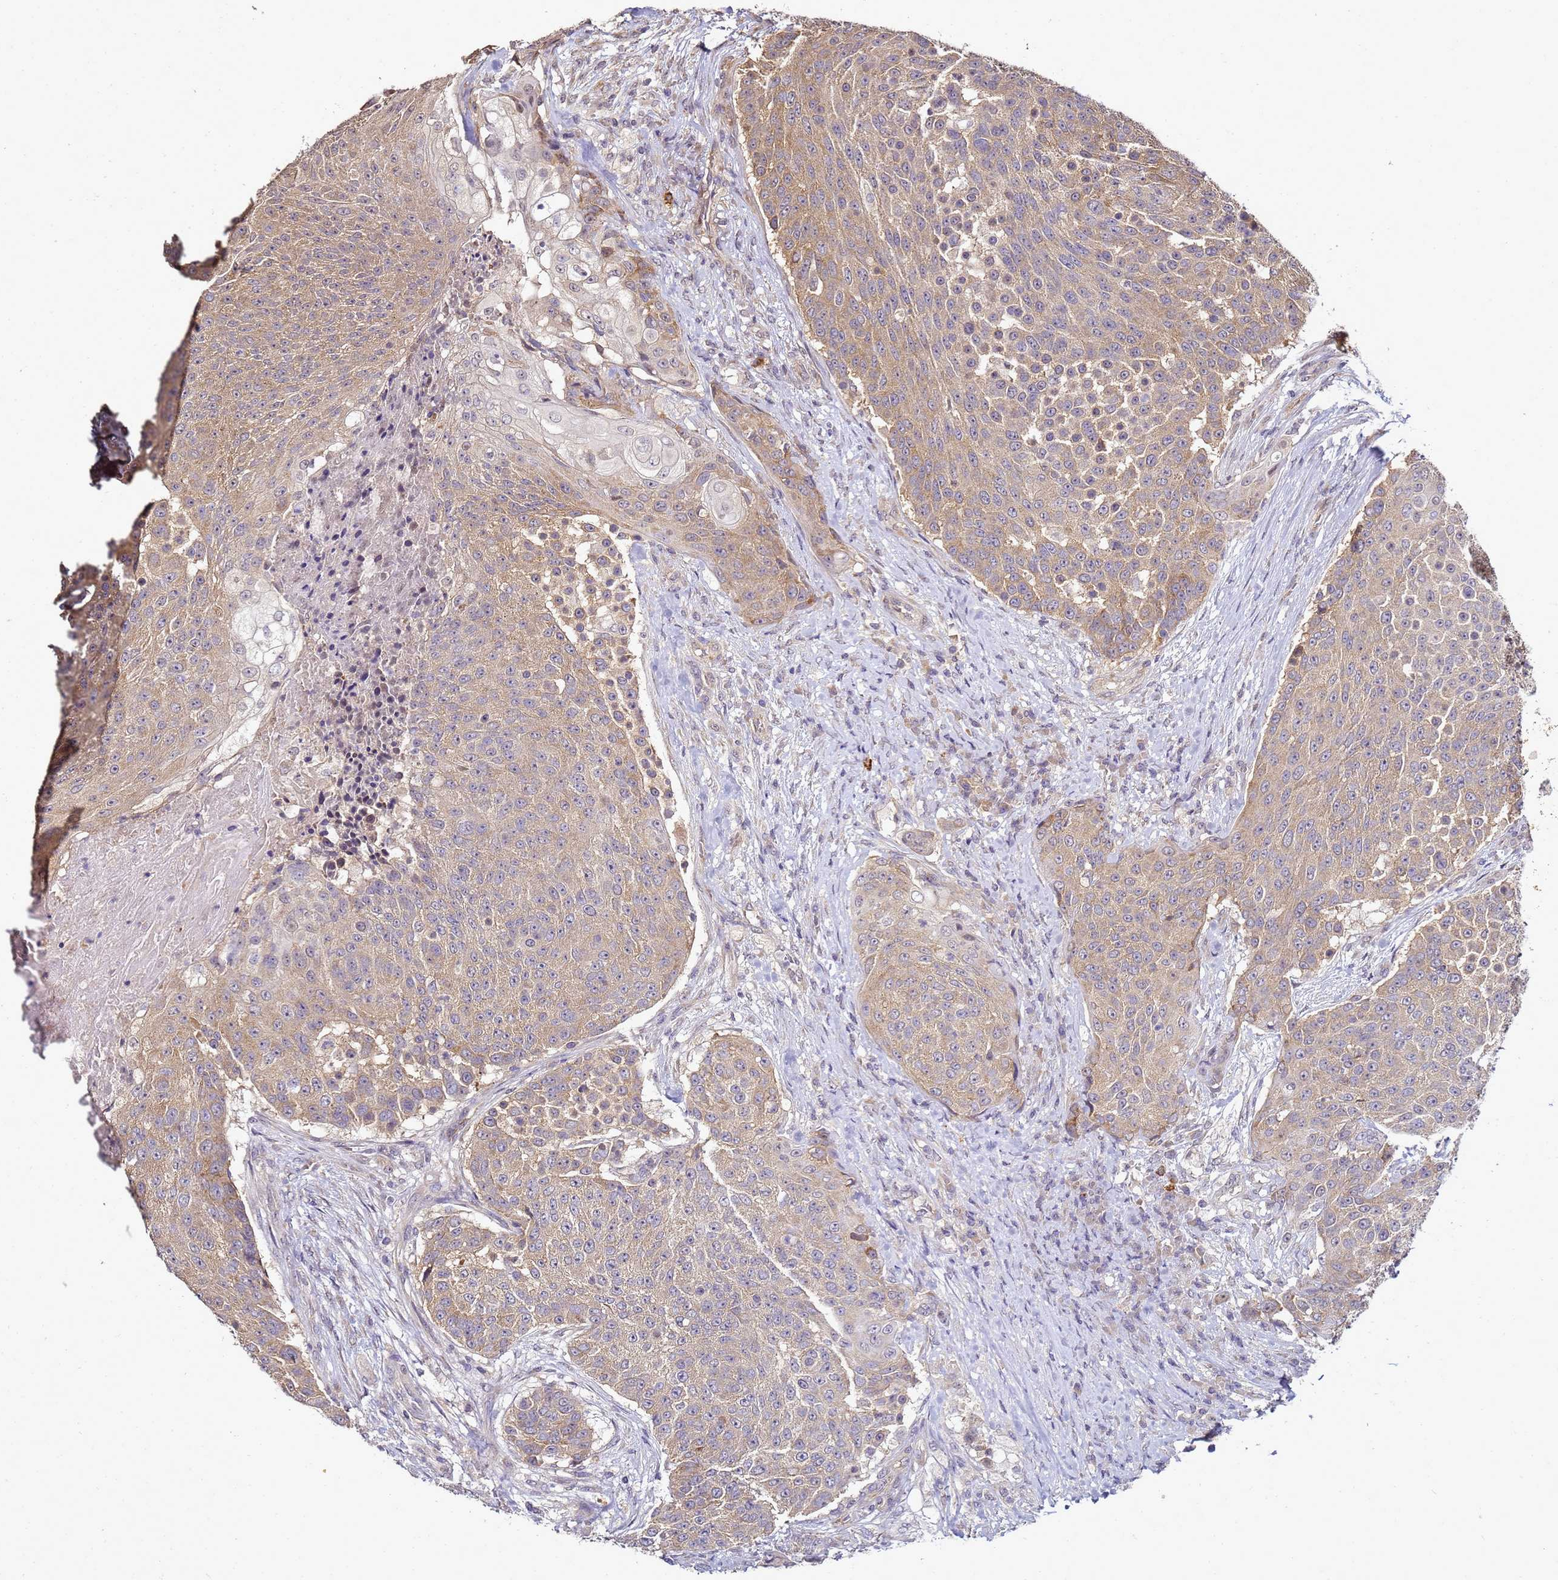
{"staining": {"intensity": "weak", "quantity": "25%-75%", "location": "cytoplasmic/membranous"}, "tissue": "urothelial cancer", "cell_type": "Tumor cells", "image_type": "cancer", "snomed": [{"axis": "morphology", "description": "Urothelial carcinoma, High grade"}, {"axis": "topography", "description": "Urinary bladder"}], "caption": "Protein staining by IHC displays weak cytoplasmic/membranous expression in approximately 25%-75% of tumor cells in urothelial carcinoma (high-grade).", "gene": "ANKRD17", "patient": {"sex": "female", "age": 63}}